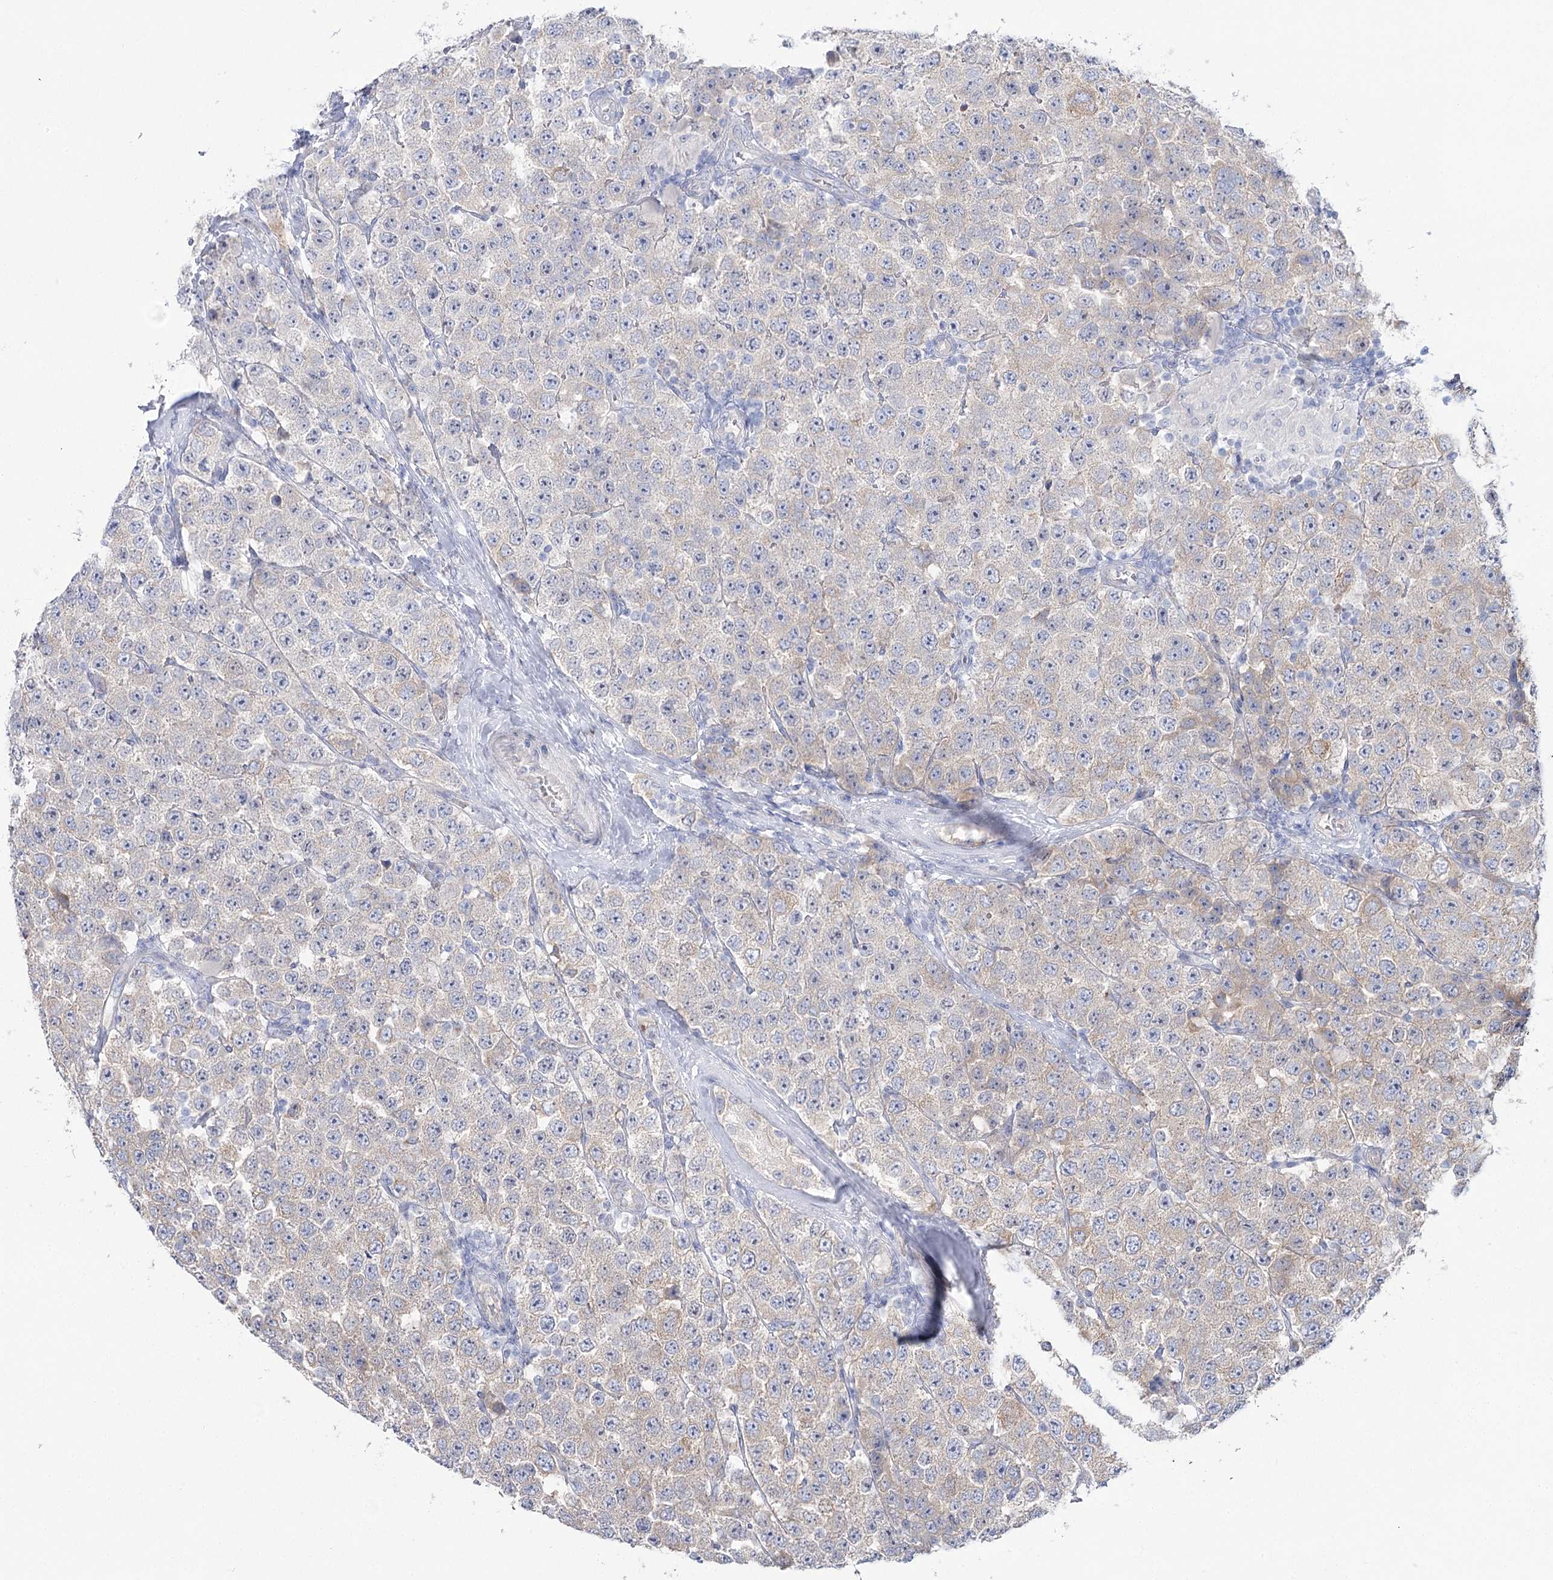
{"staining": {"intensity": "weak", "quantity": "<25%", "location": "cytoplasmic/membranous"}, "tissue": "testis cancer", "cell_type": "Tumor cells", "image_type": "cancer", "snomed": [{"axis": "morphology", "description": "Seminoma, NOS"}, {"axis": "topography", "description": "Testis"}], "caption": "The micrograph exhibits no staining of tumor cells in testis seminoma. (DAB immunohistochemistry with hematoxylin counter stain).", "gene": "SUOX", "patient": {"sex": "male", "age": 28}}